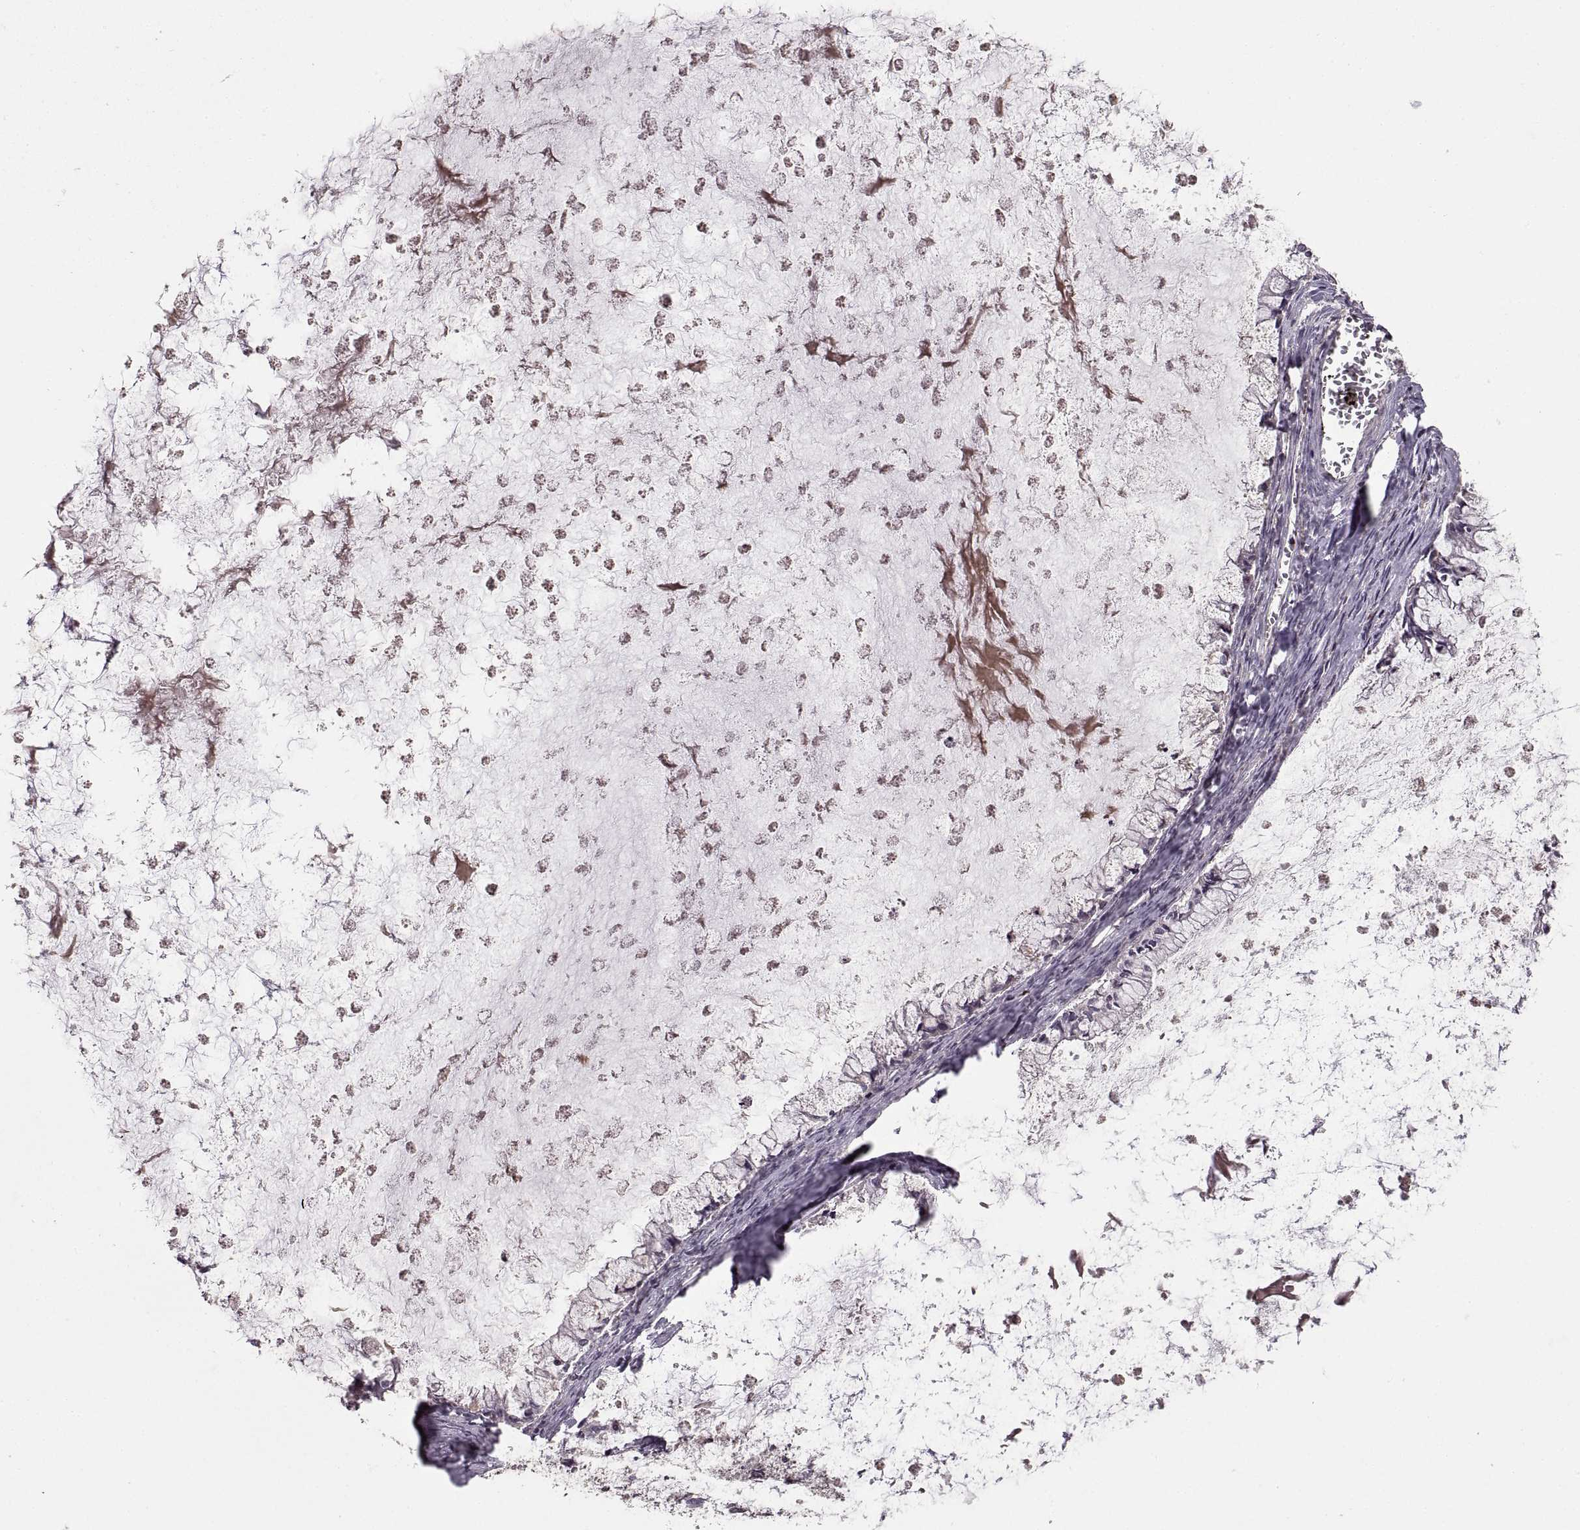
{"staining": {"intensity": "negative", "quantity": "none", "location": "none"}, "tissue": "ovarian cancer", "cell_type": "Tumor cells", "image_type": "cancer", "snomed": [{"axis": "morphology", "description": "Cystadenocarcinoma, mucinous, NOS"}, {"axis": "topography", "description": "Ovary"}], "caption": "Tumor cells show no significant protein positivity in mucinous cystadenocarcinoma (ovarian).", "gene": "PIERCE1", "patient": {"sex": "female", "age": 67}}